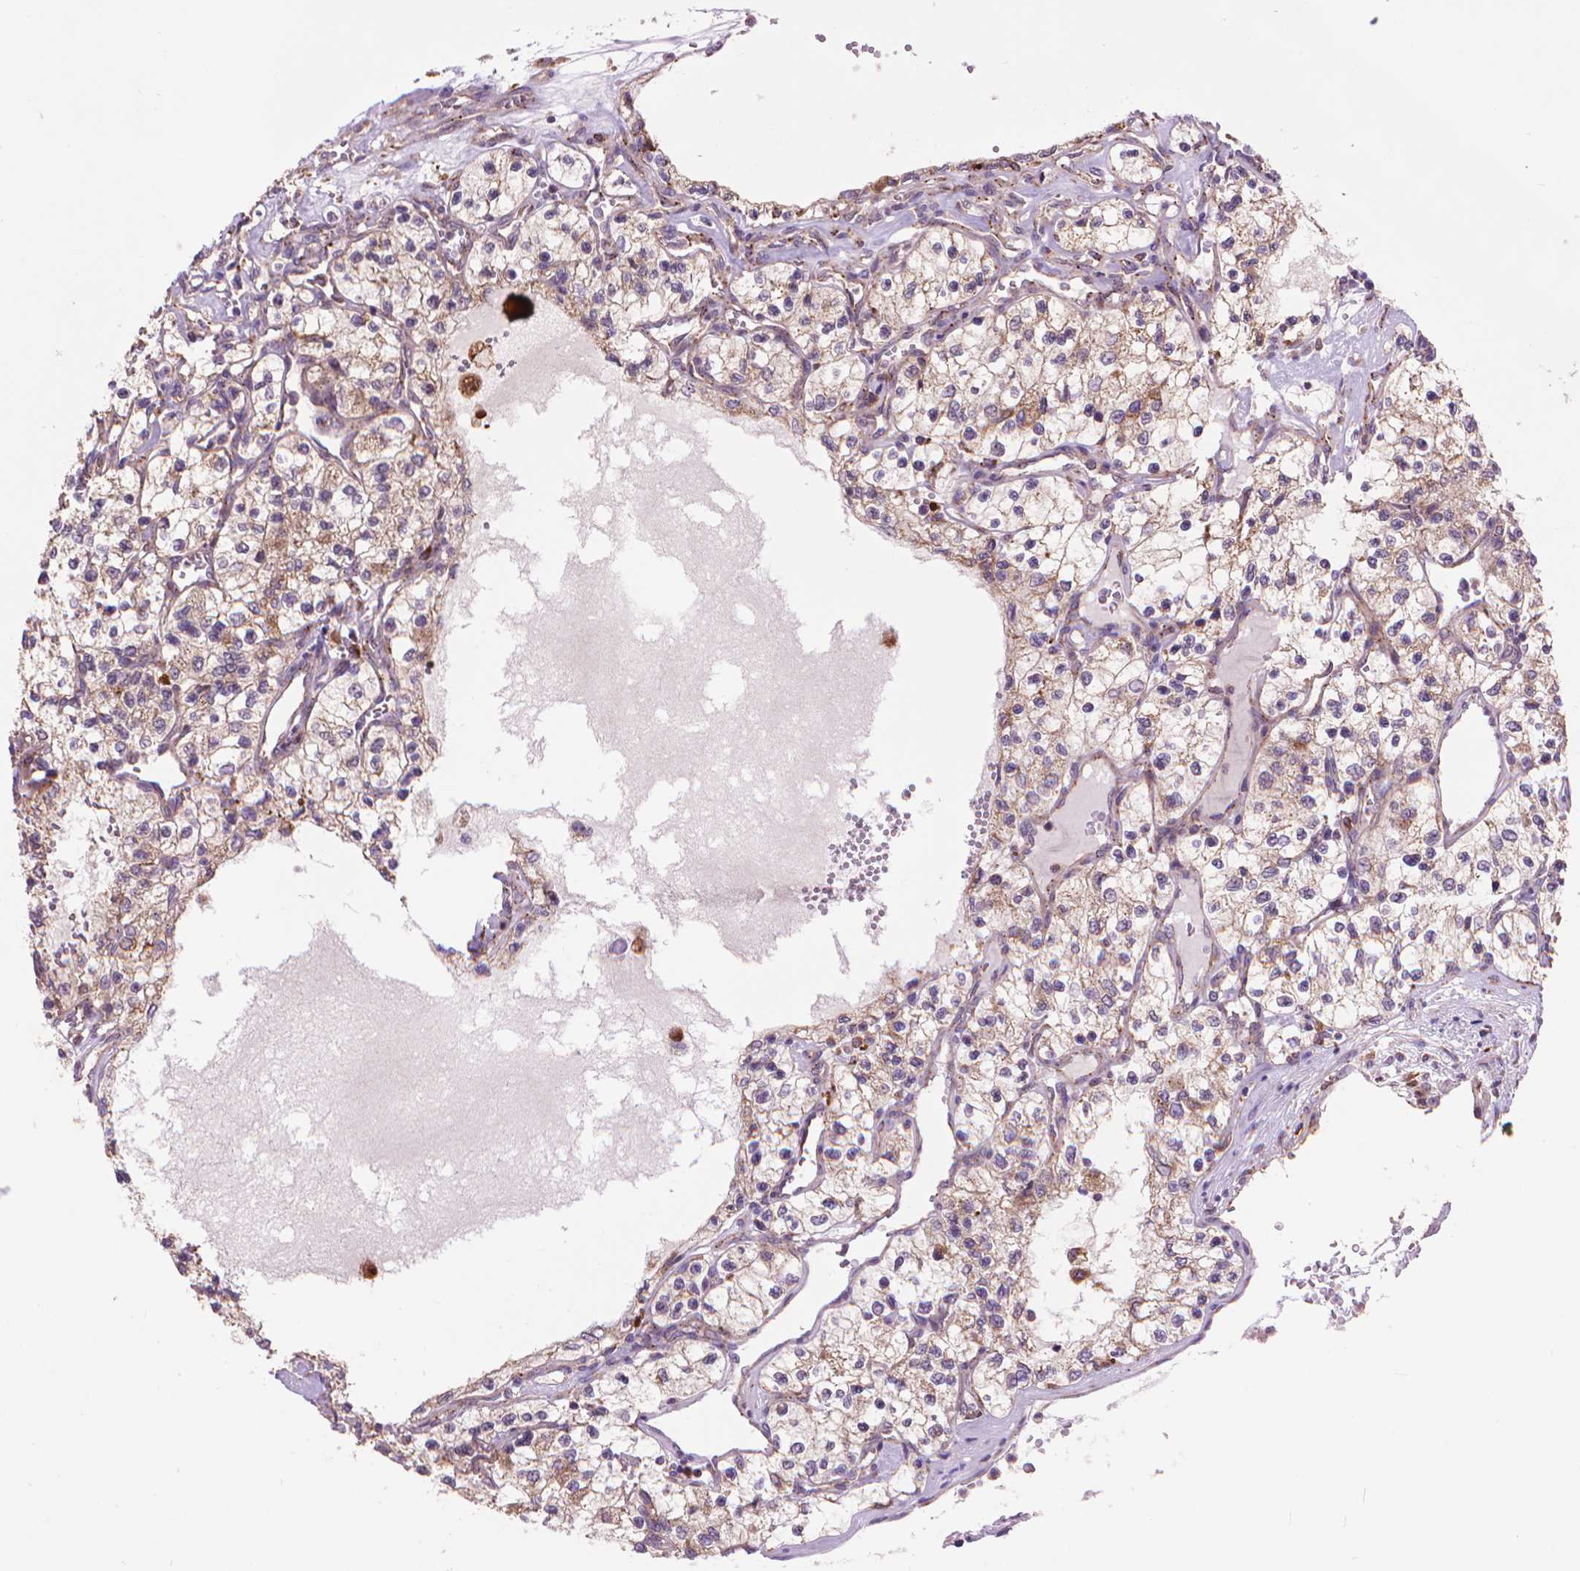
{"staining": {"intensity": "weak", "quantity": "25%-75%", "location": "cytoplasmic/membranous"}, "tissue": "renal cancer", "cell_type": "Tumor cells", "image_type": "cancer", "snomed": [{"axis": "morphology", "description": "Adenocarcinoma, NOS"}, {"axis": "topography", "description": "Kidney"}], "caption": "Renal adenocarcinoma stained with a brown dye displays weak cytoplasmic/membranous positive positivity in approximately 25%-75% of tumor cells.", "gene": "GLB1", "patient": {"sex": "female", "age": 69}}